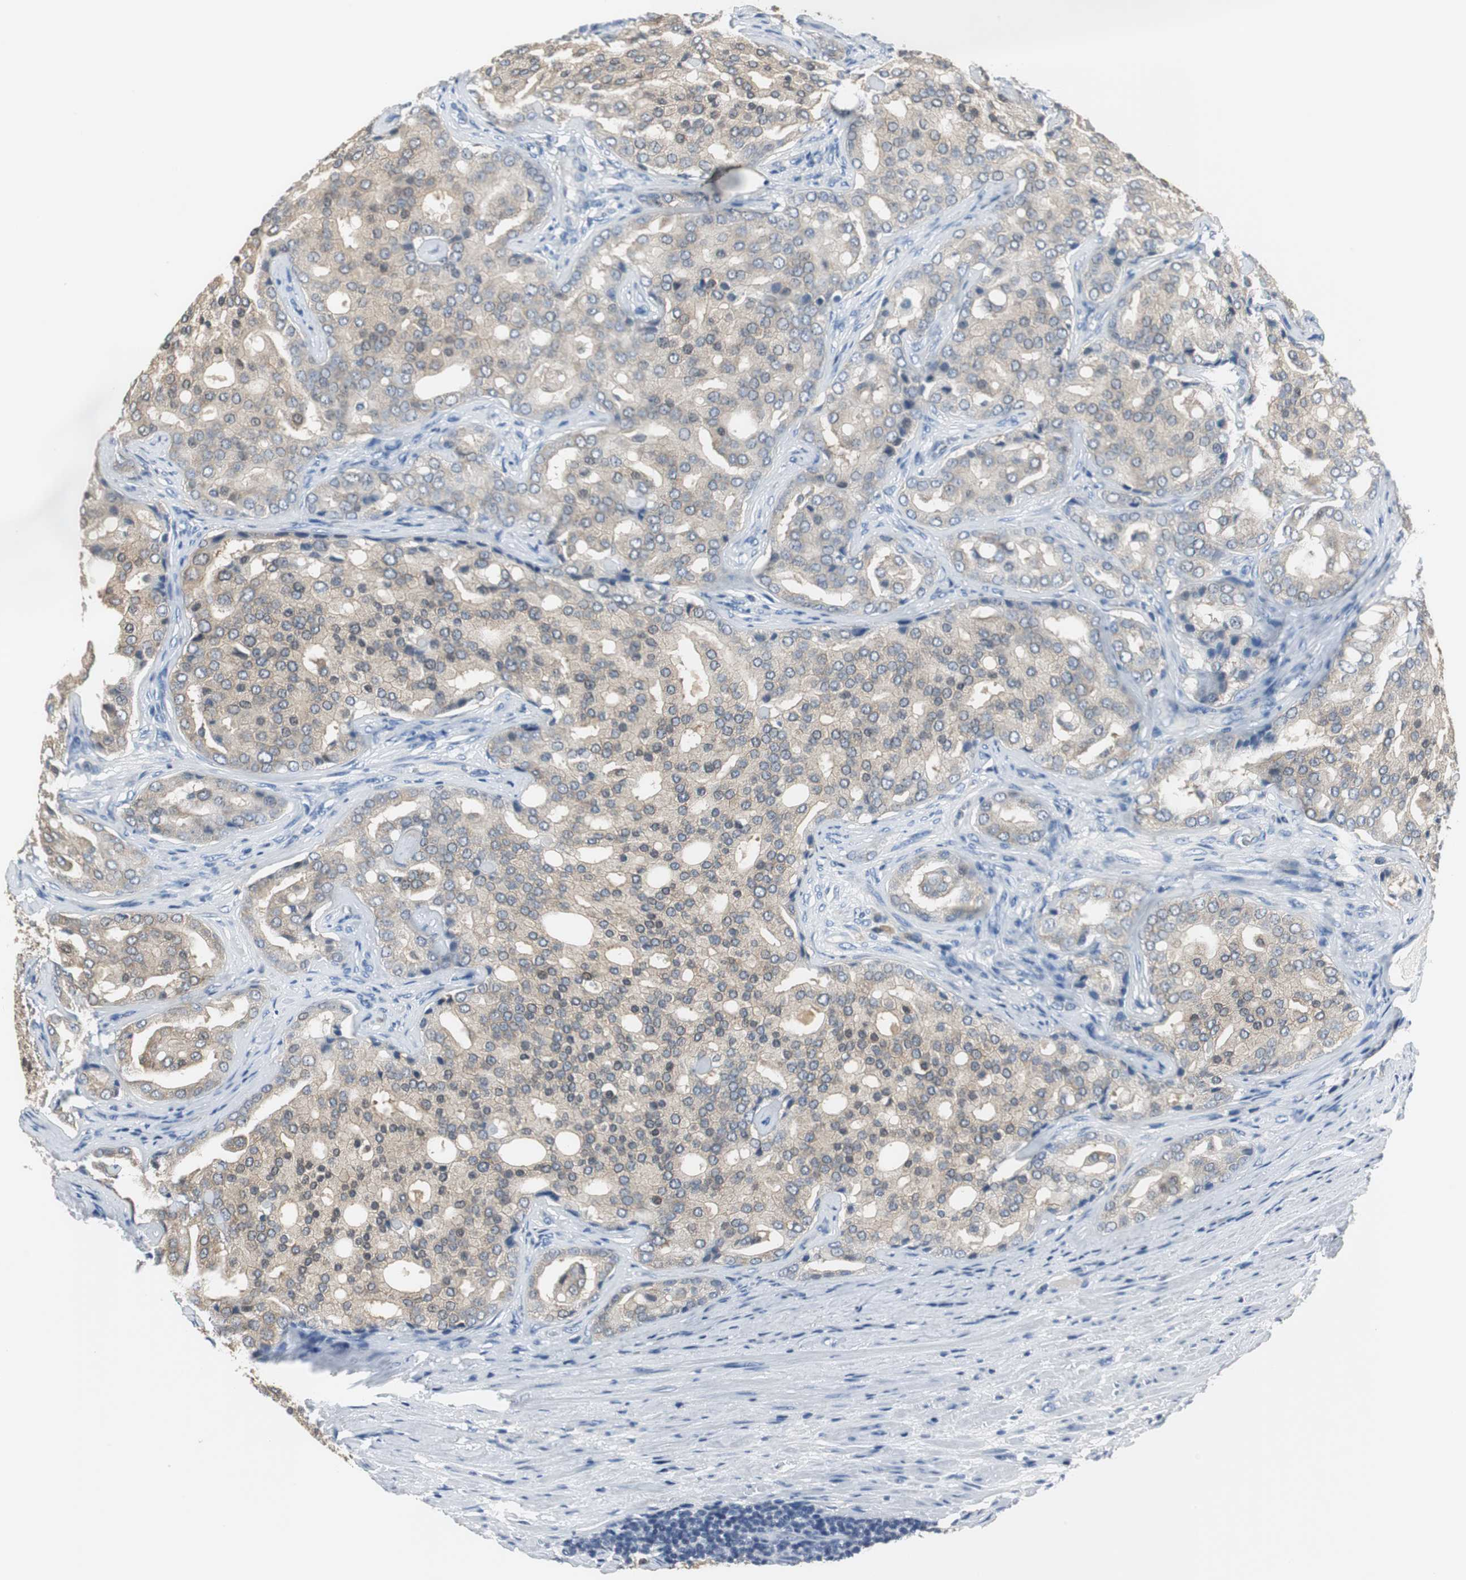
{"staining": {"intensity": "moderate", "quantity": ">75%", "location": "cytoplasmic/membranous"}, "tissue": "prostate cancer", "cell_type": "Tumor cells", "image_type": "cancer", "snomed": [{"axis": "morphology", "description": "Adenocarcinoma, High grade"}, {"axis": "topography", "description": "Prostate"}], "caption": "The image exhibits immunohistochemical staining of prostate cancer (adenocarcinoma (high-grade)). There is moderate cytoplasmic/membranous positivity is seen in about >75% of tumor cells.", "gene": "FBP1", "patient": {"sex": "male", "age": 64}}